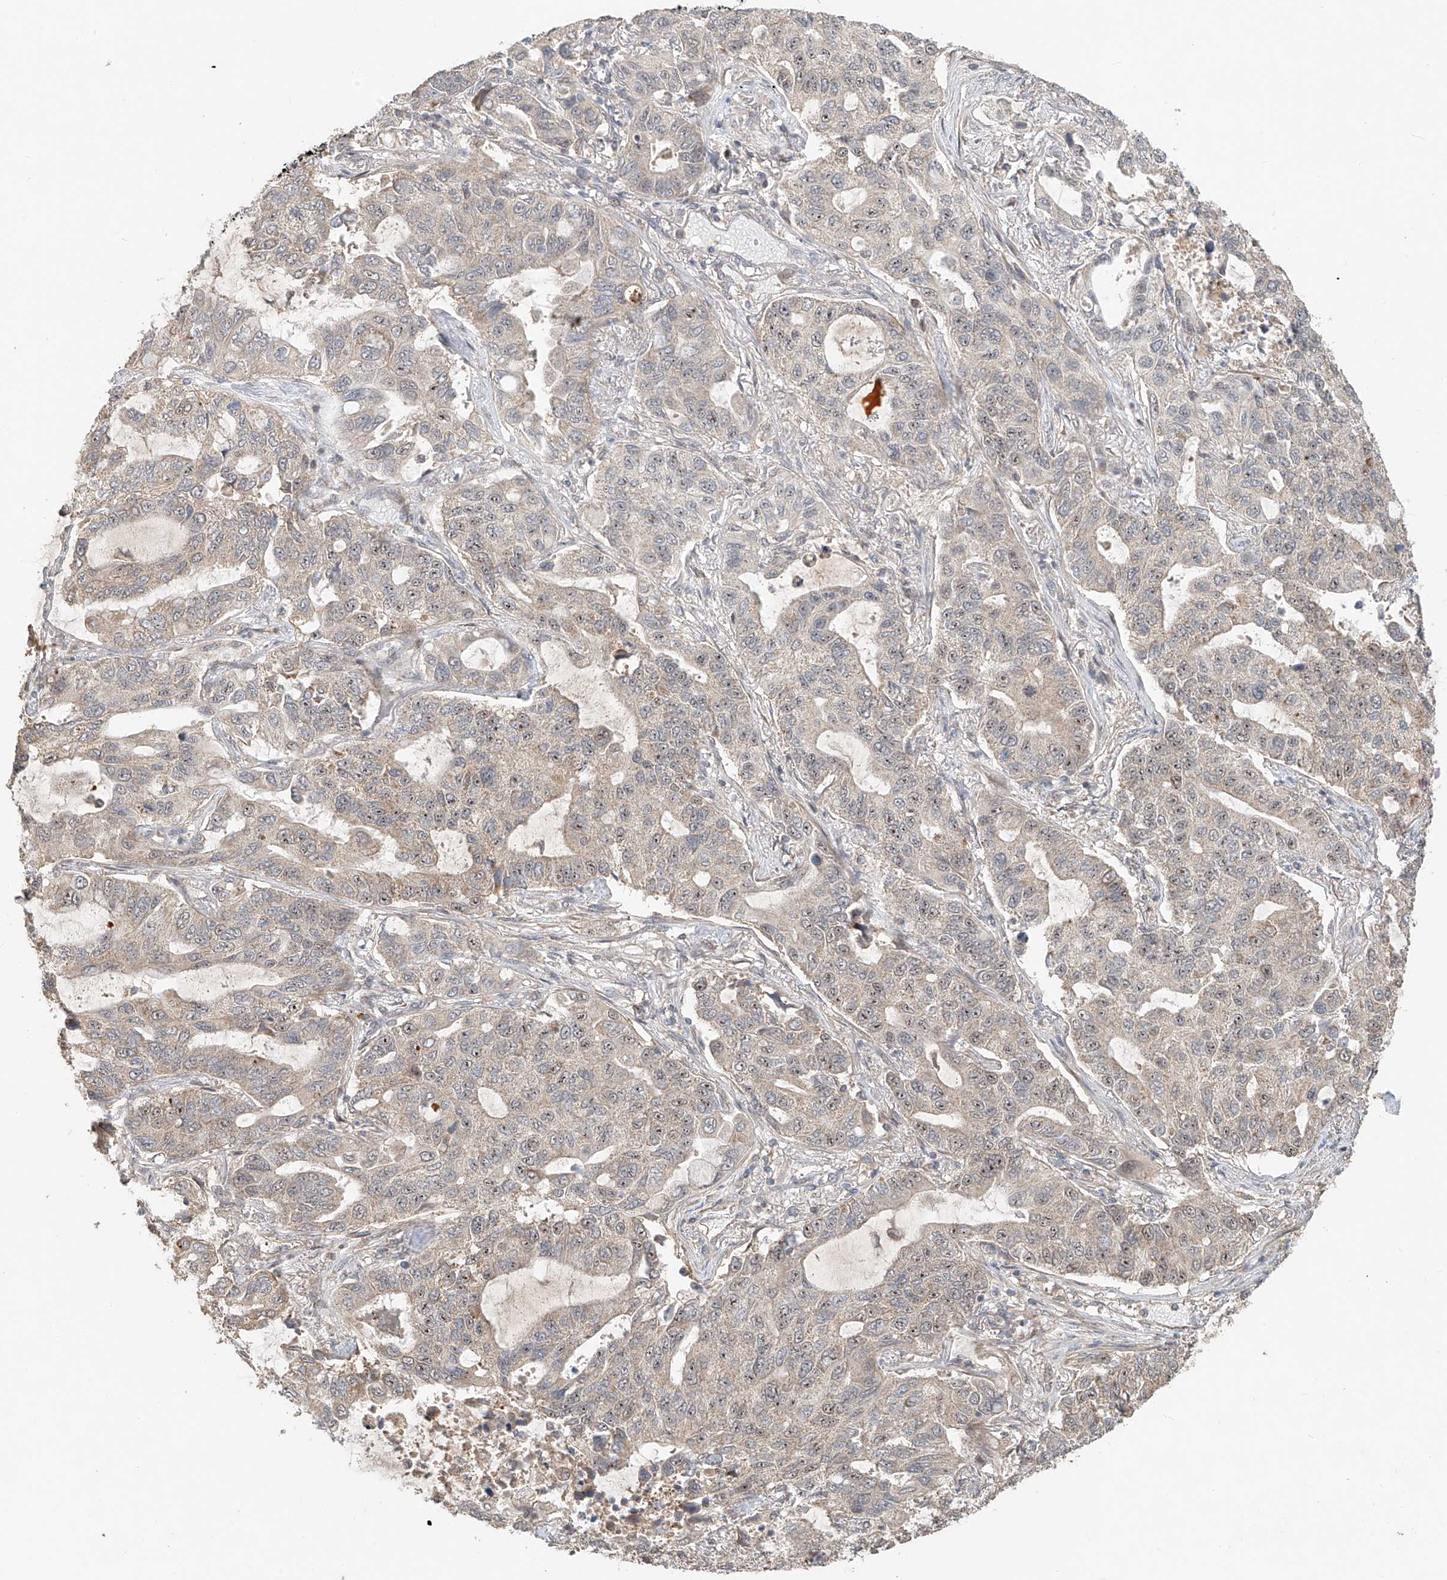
{"staining": {"intensity": "negative", "quantity": "none", "location": "none"}, "tissue": "lung cancer", "cell_type": "Tumor cells", "image_type": "cancer", "snomed": [{"axis": "morphology", "description": "Adenocarcinoma, NOS"}, {"axis": "topography", "description": "Lung"}], "caption": "Lung adenocarcinoma was stained to show a protein in brown. There is no significant staining in tumor cells.", "gene": "TMEM61", "patient": {"sex": "male", "age": 64}}